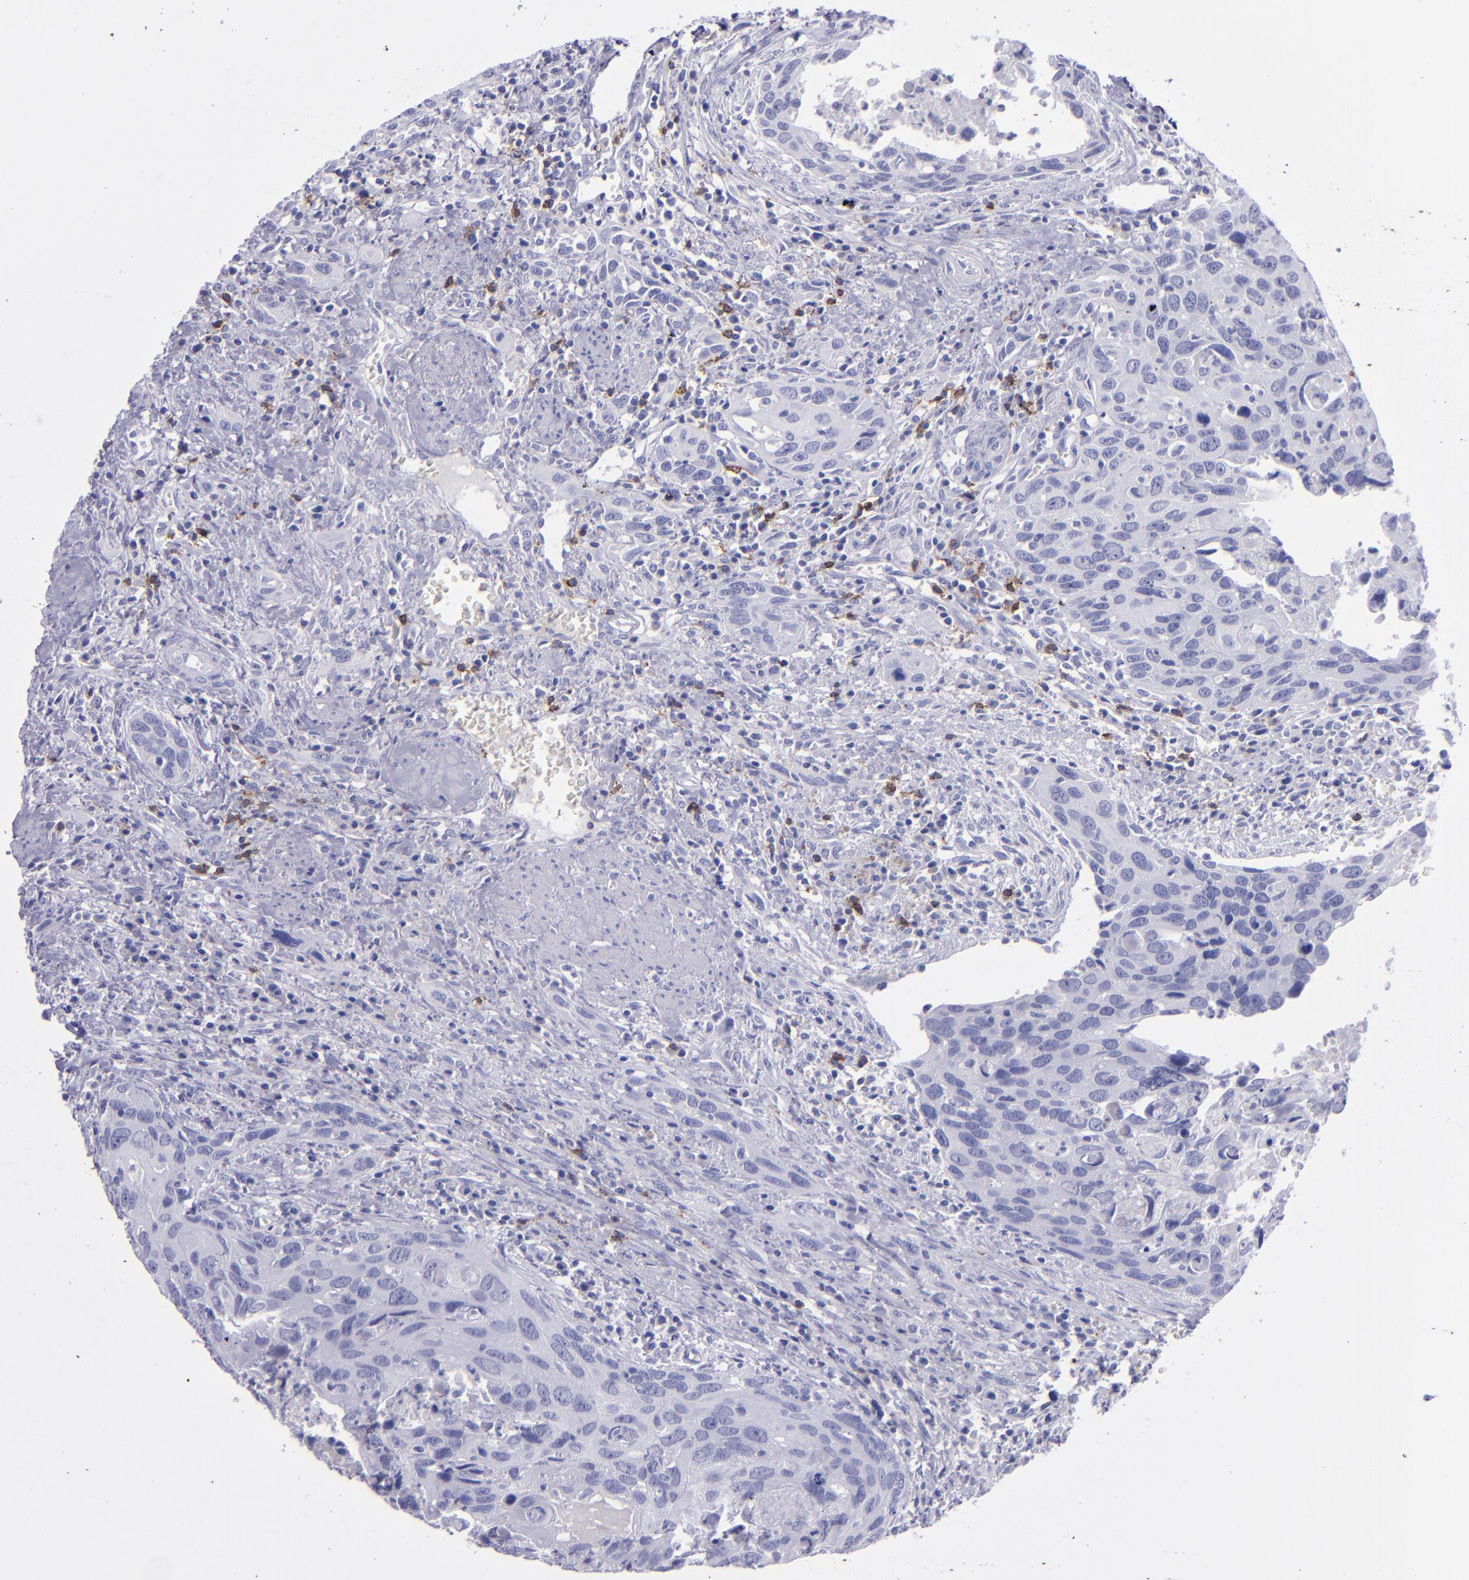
{"staining": {"intensity": "negative", "quantity": "none", "location": "none"}, "tissue": "urothelial cancer", "cell_type": "Tumor cells", "image_type": "cancer", "snomed": [{"axis": "morphology", "description": "Urothelial carcinoma, High grade"}, {"axis": "topography", "description": "Urinary bladder"}], "caption": "An immunohistochemistry micrograph of urothelial cancer is shown. There is no staining in tumor cells of urothelial cancer.", "gene": "CD37", "patient": {"sex": "male", "age": 71}}